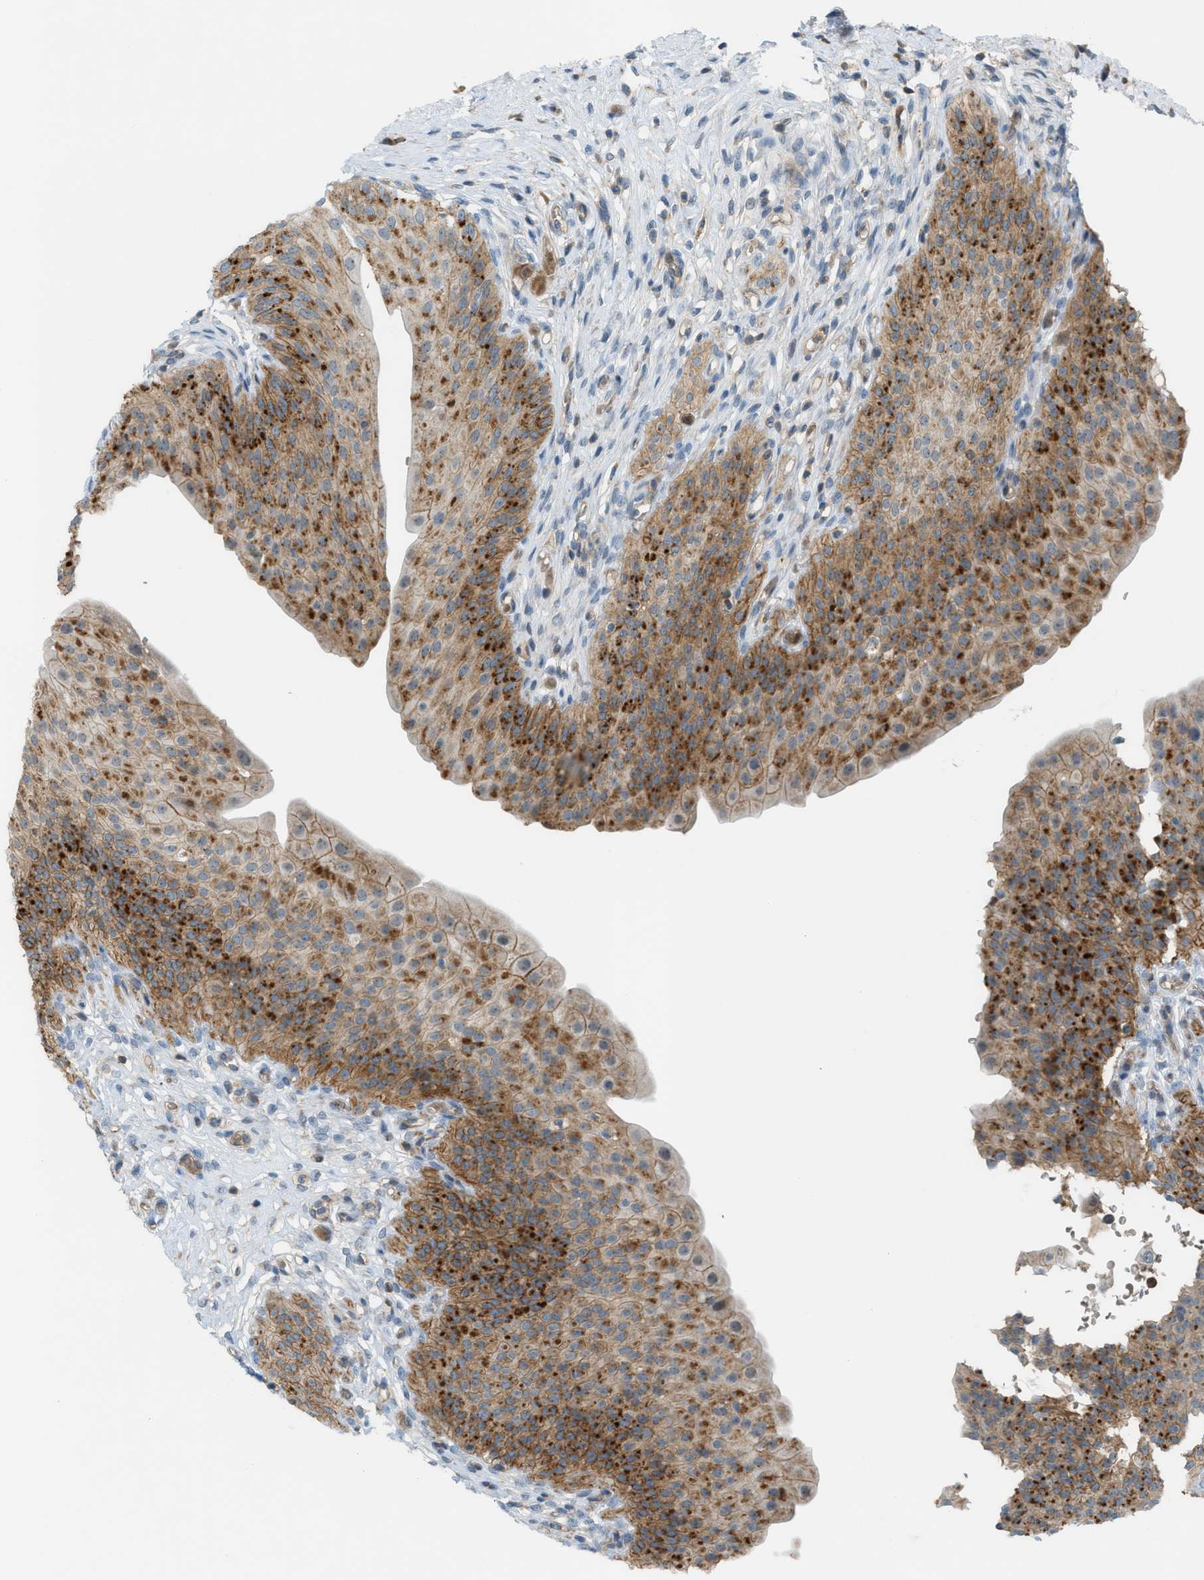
{"staining": {"intensity": "strong", "quantity": "25%-75%", "location": "cytoplasmic/membranous"}, "tissue": "urinary bladder", "cell_type": "Urothelial cells", "image_type": "normal", "snomed": [{"axis": "morphology", "description": "Normal tissue, NOS"}, {"axis": "topography", "description": "Urinary bladder"}], "caption": "A histopathology image of urinary bladder stained for a protein shows strong cytoplasmic/membranous brown staining in urothelial cells. (DAB = brown stain, brightfield microscopy at high magnification).", "gene": "GRK6", "patient": {"sex": "male", "age": 46}}